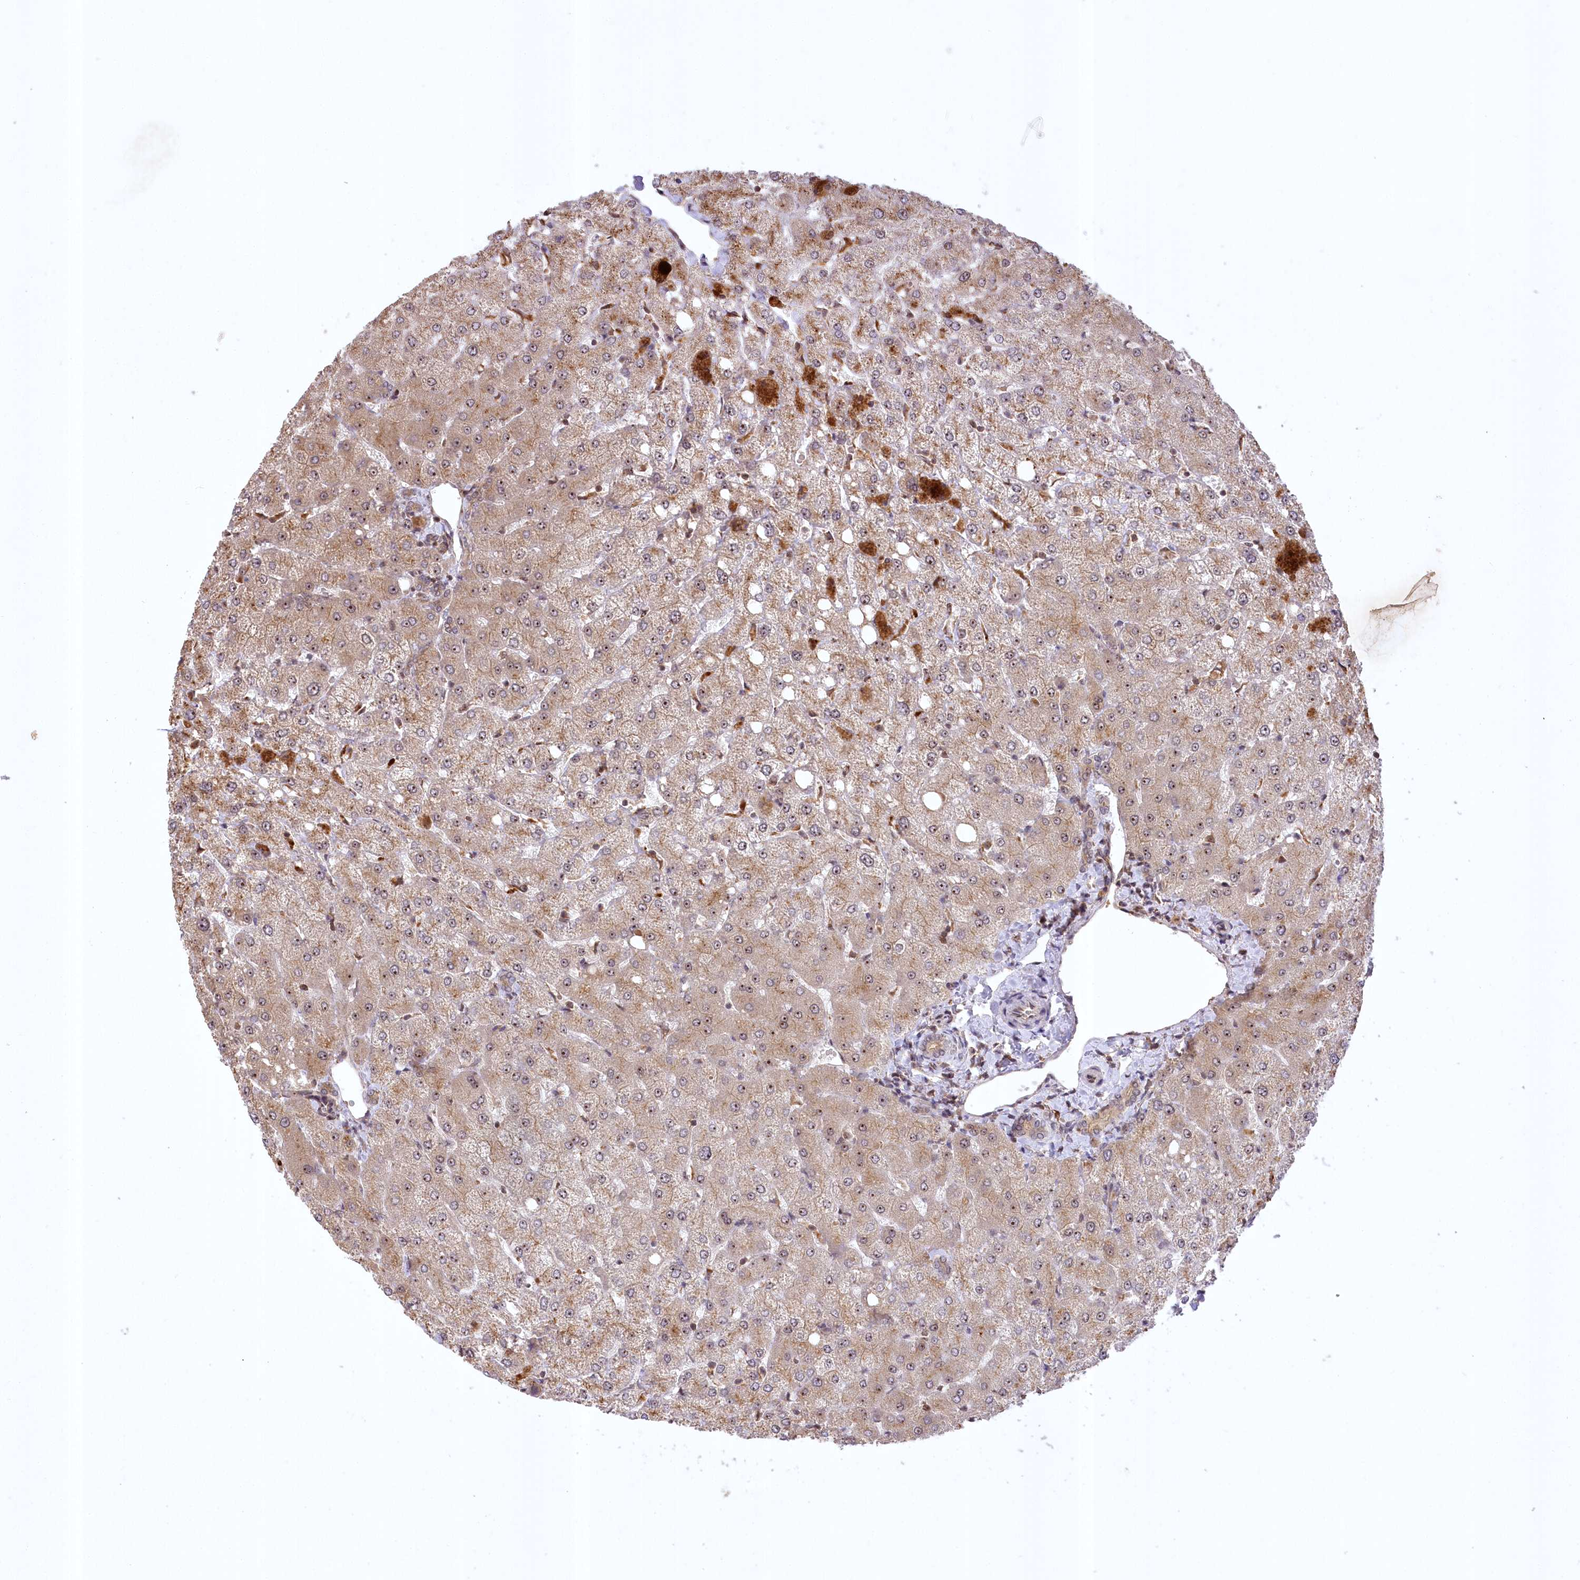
{"staining": {"intensity": "weak", "quantity": ">75%", "location": "cytoplasmic/membranous"}, "tissue": "liver", "cell_type": "Cholangiocytes", "image_type": "normal", "snomed": [{"axis": "morphology", "description": "Normal tissue, NOS"}, {"axis": "topography", "description": "Liver"}], "caption": "The image displays staining of benign liver, revealing weak cytoplasmic/membranous protein expression (brown color) within cholangiocytes. The staining is performed using DAB (3,3'-diaminobenzidine) brown chromogen to label protein expression. The nuclei are counter-stained blue using hematoxylin.", "gene": "SERGEF", "patient": {"sex": "female", "age": 54}}